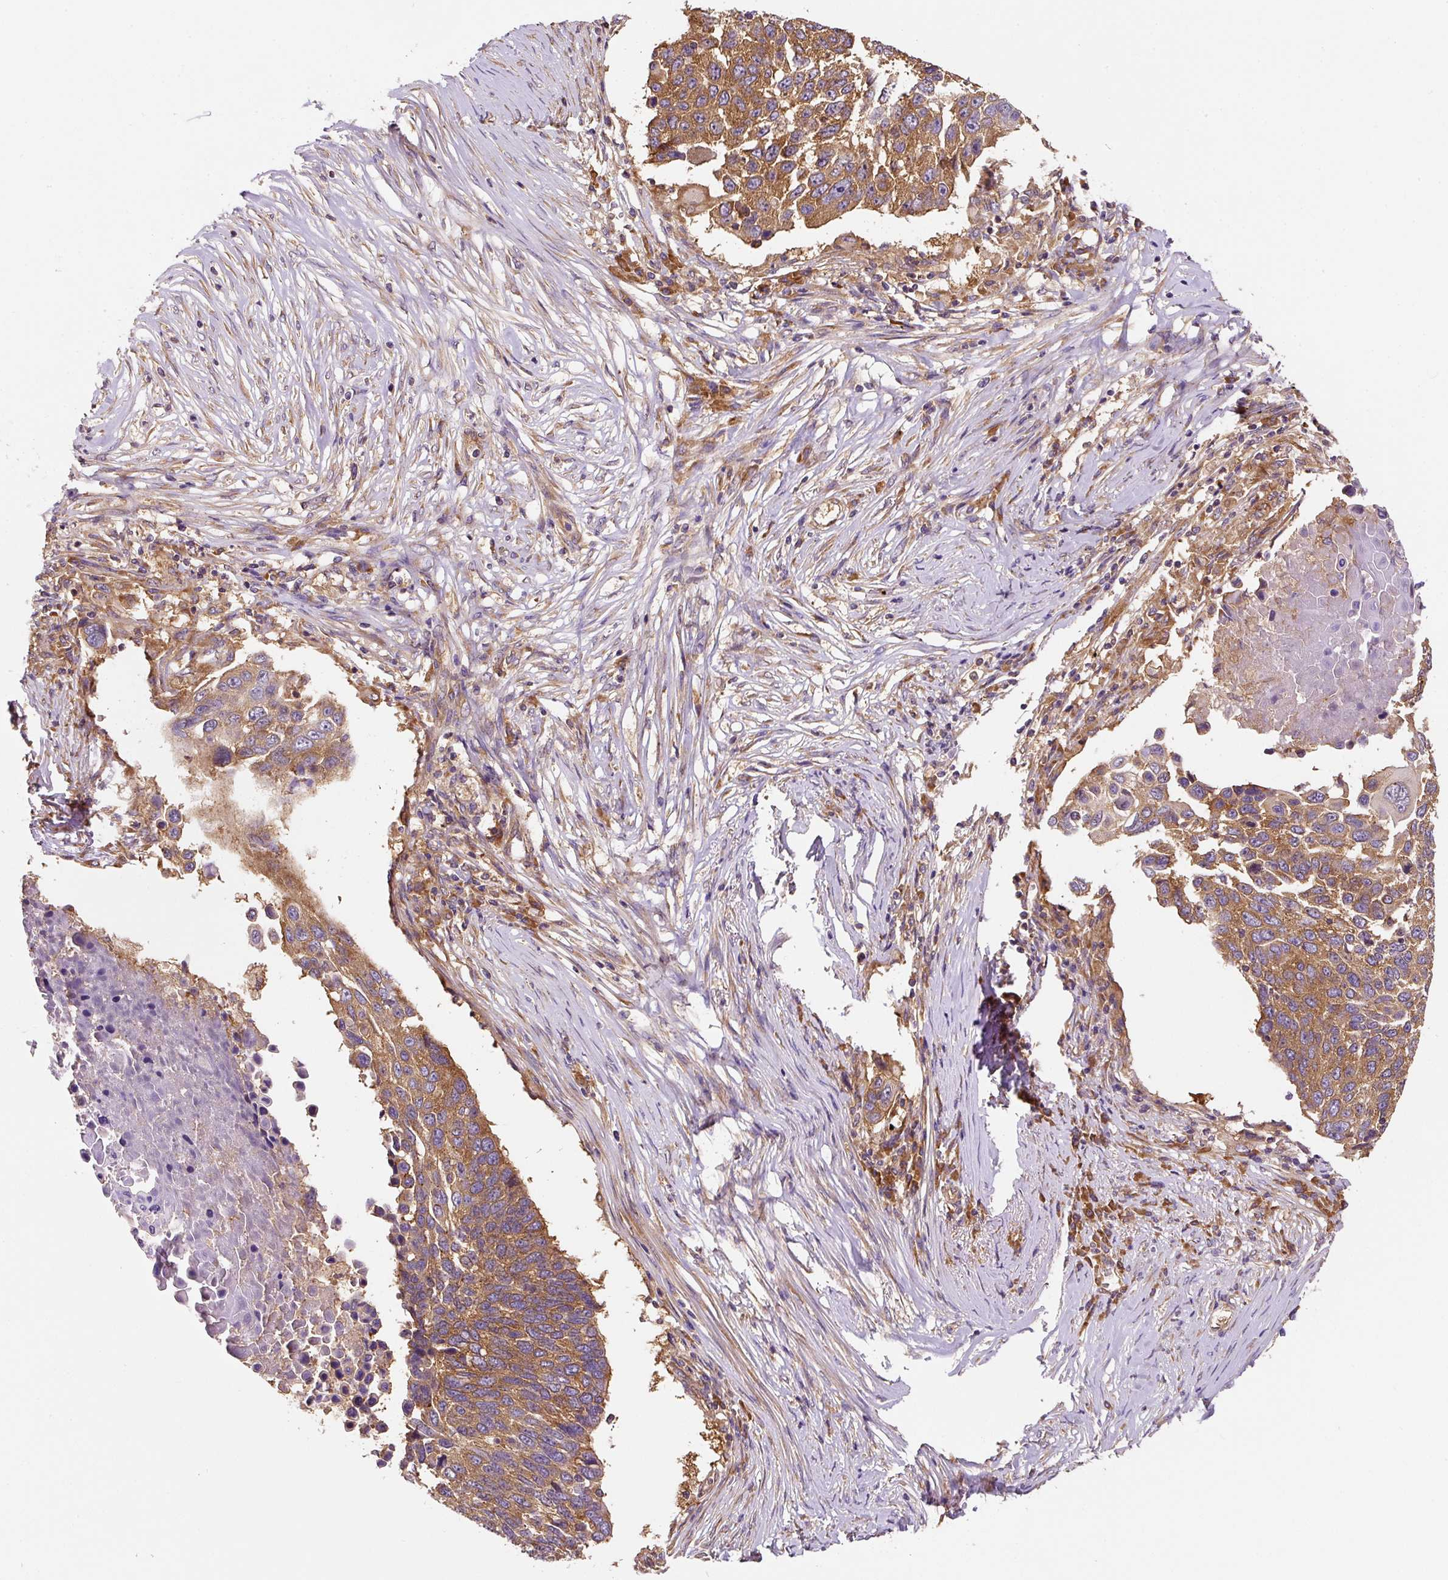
{"staining": {"intensity": "moderate", "quantity": ">75%", "location": "cytoplasmic/membranous"}, "tissue": "lung cancer", "cell_type": "Tumor cells", "image_type": "cancer", "snomed": [{"axis": "morphology", "description": "Squamous cell carcinoma, NOS"}, {"axis": "topography", "description": "Lung"}], "caption": "Squamous cell carcinoma (lung) stained for a protein demonstrates moderate cytoplasmic/membranous positivity in tumor cells.", "gene": "EIF2S2", "patient": {"sex": "male", "age": 66}}